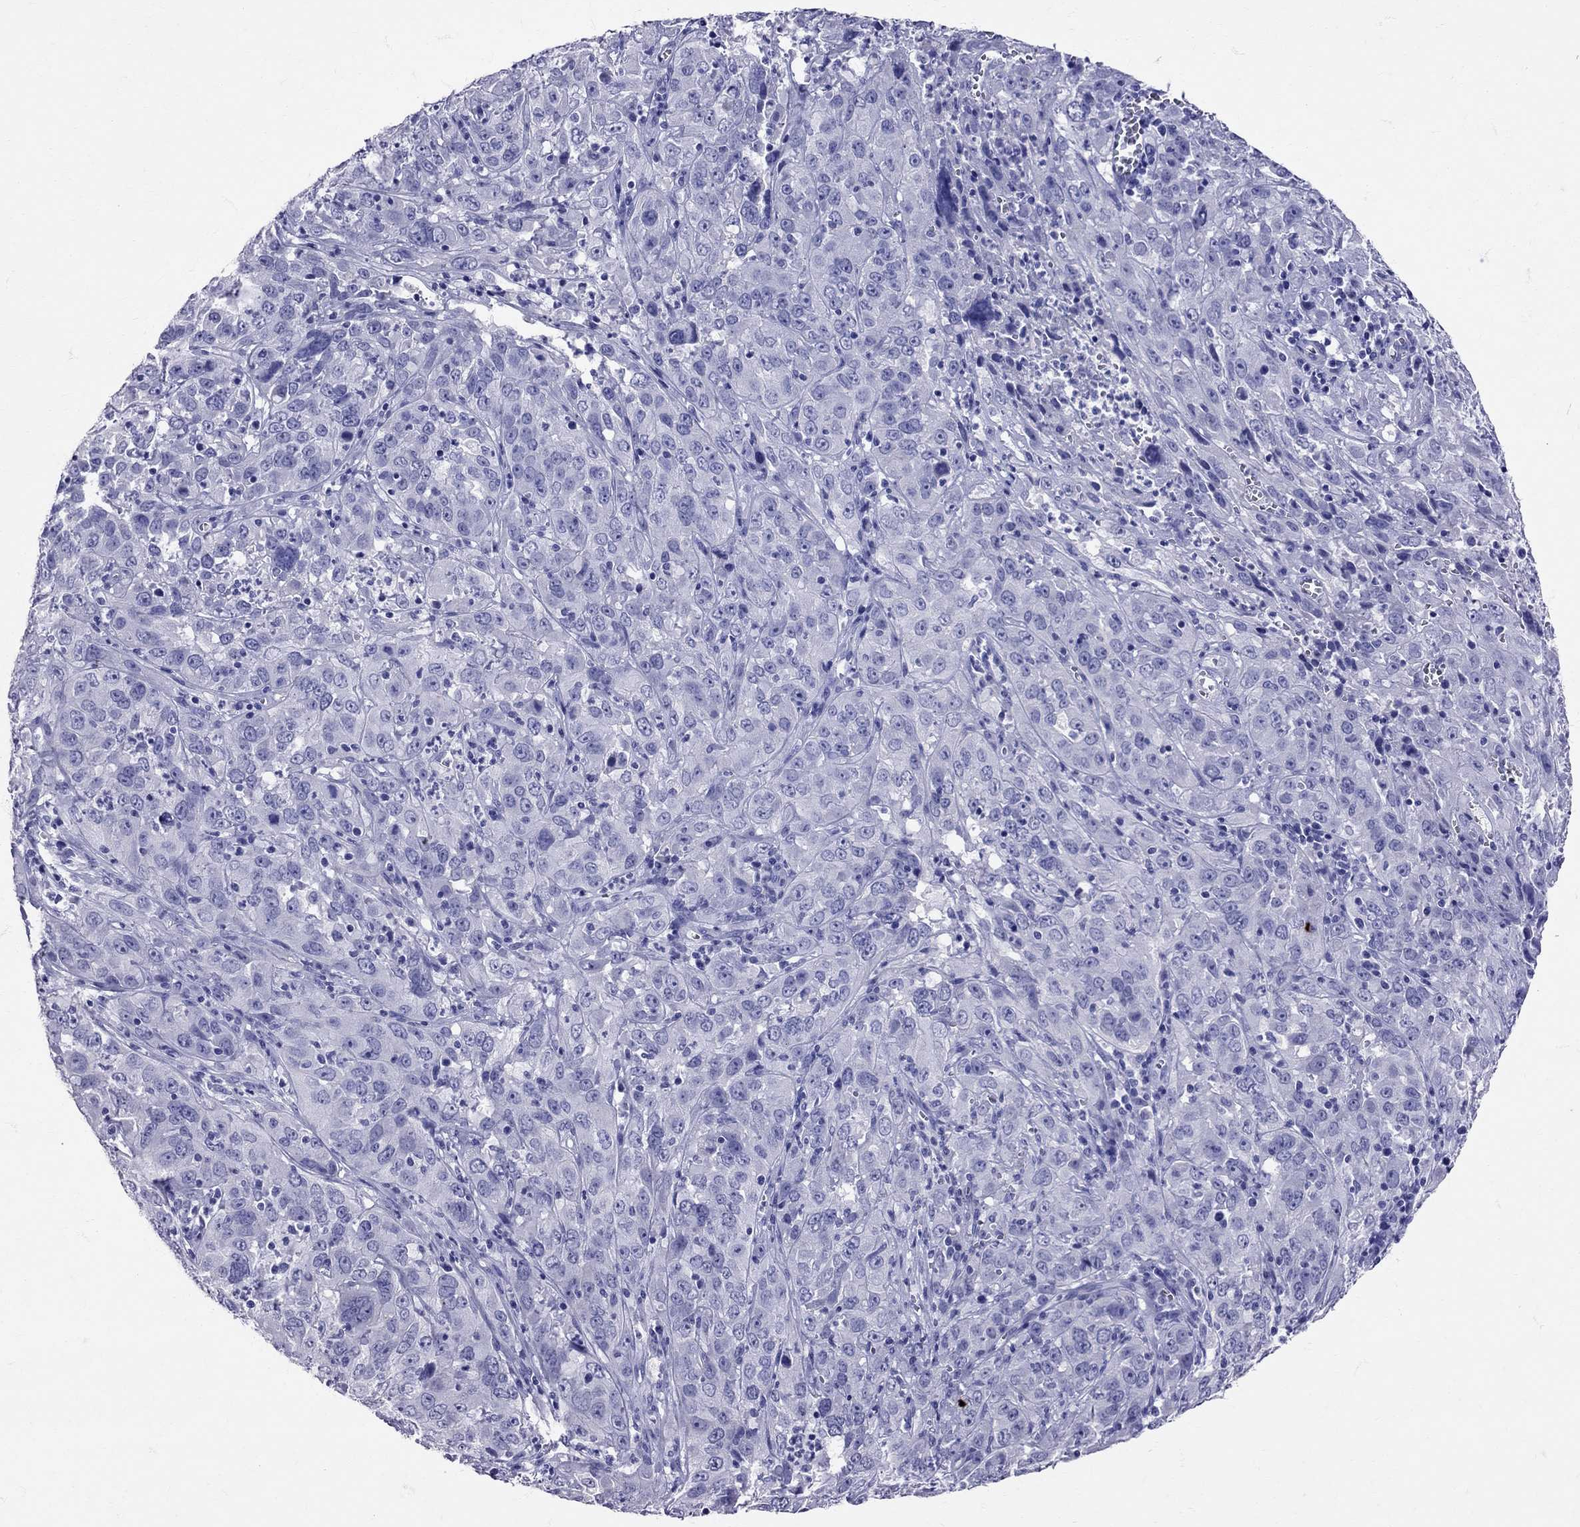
{"staining": {"intensity": "negative", "quantity": "none", "location": "none"}, "tissue": "cervical cancer", "cell_type": "Tumor cells", "image_type": "cancer", "snomed": [{"axis": "morphology", "description": "Squamous cell carcinoma, NOS"}, {"axis": "topography", "description": "Cervix"}], "caption": "This is an immunohistochemistry histopathology image of cervical cancer. There is no positivity in tumor cells.", "gene": "AVP", "patient": {"sex": "female", "age": 32}}